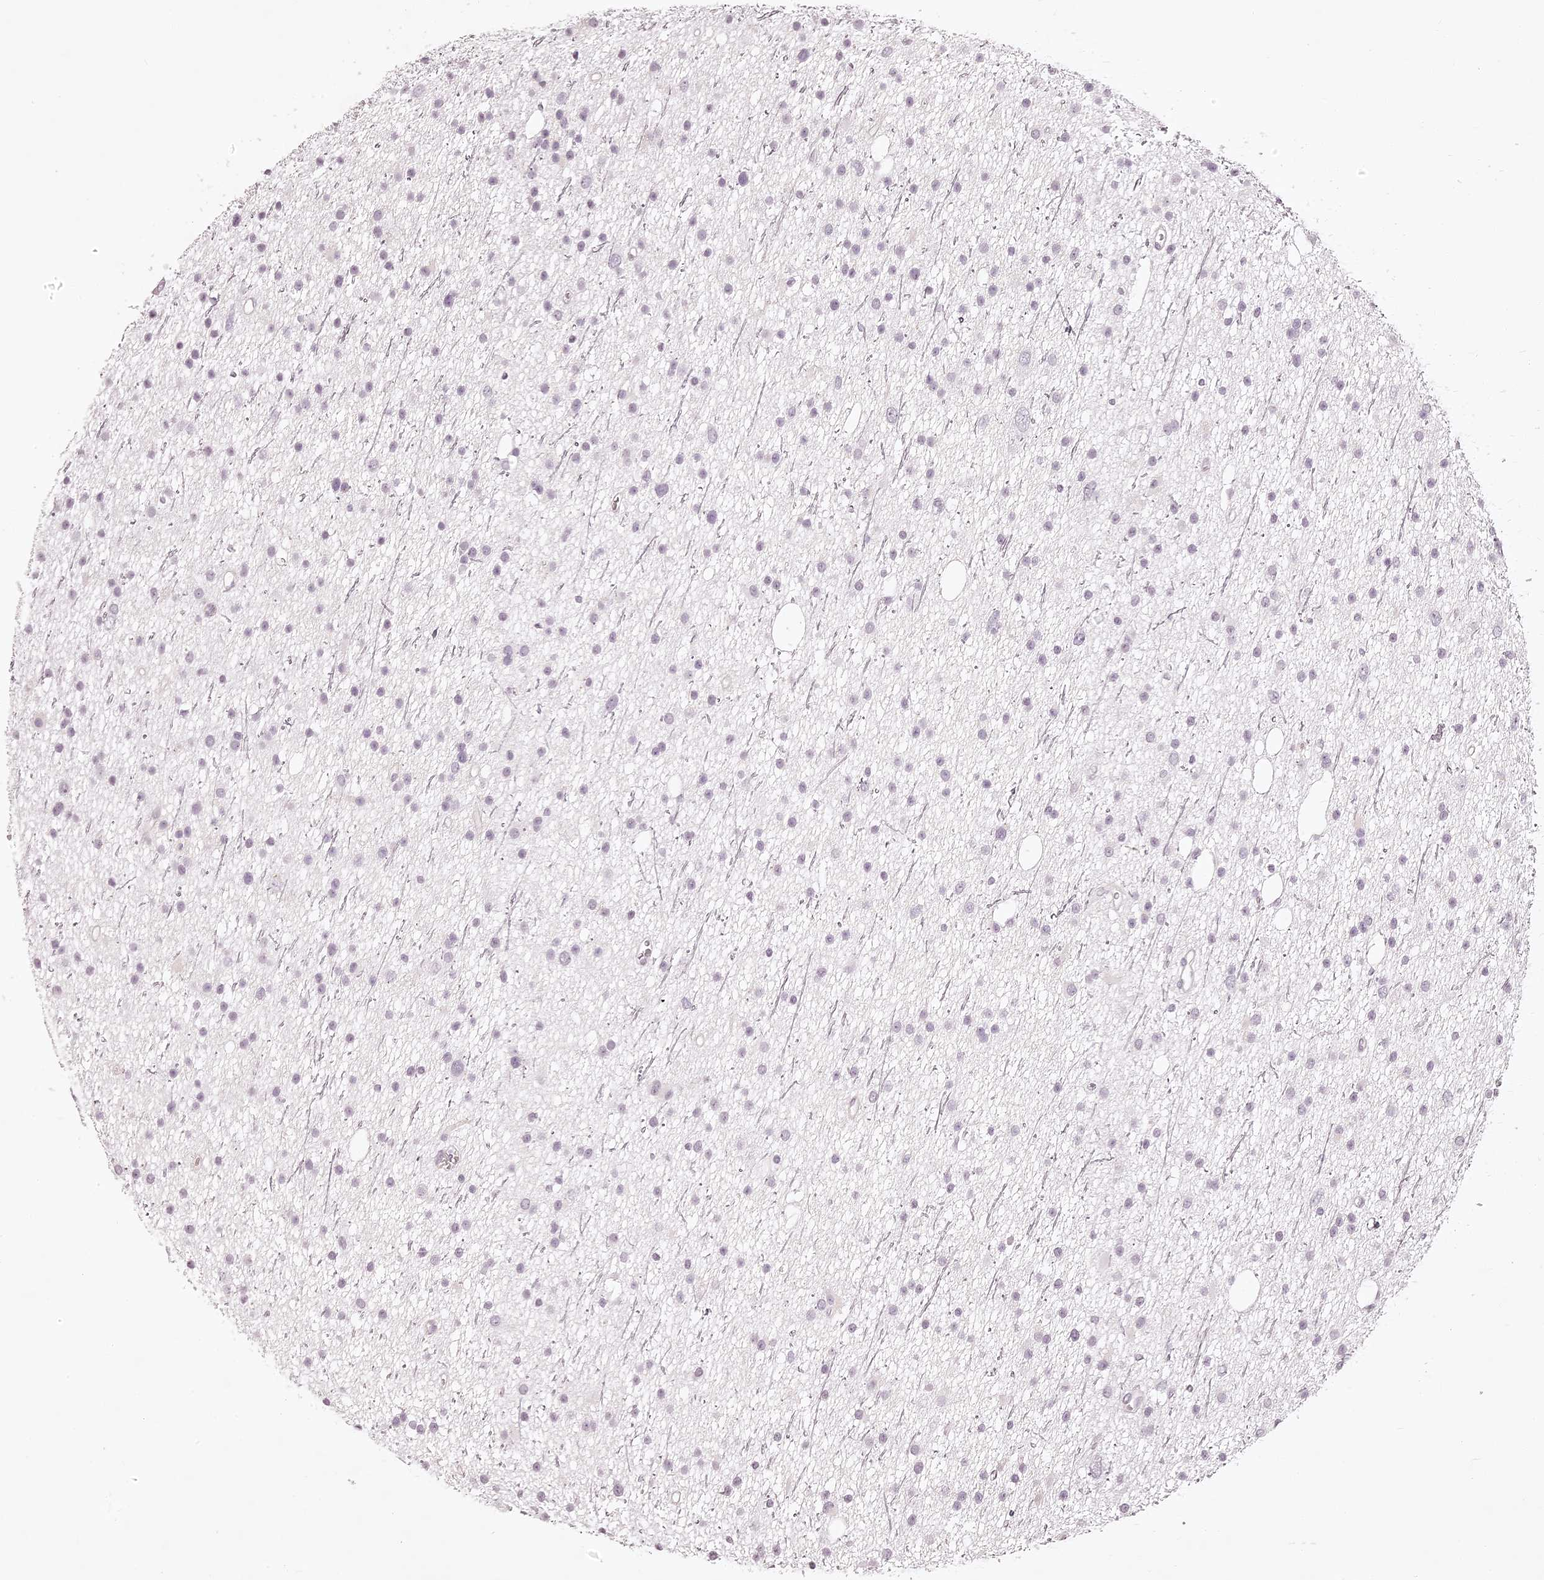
{"staining": {"intensity": "negative", "quantity": "none", "location": "none"}, "tissue": "glioma", "cell_type": "Tumor cells", "image_type": "cancer", "snomed": [{"axis": "morphology", "description": "Glioma, malignant, Low grade"}, {"axis": "topography", "description": "Cerebral cortex"}], "caption": "Tumor cells show no significant protein expression in glioma.", "gene": "ELAPOR1", "patient": {"sex": "female", "age": 39}}